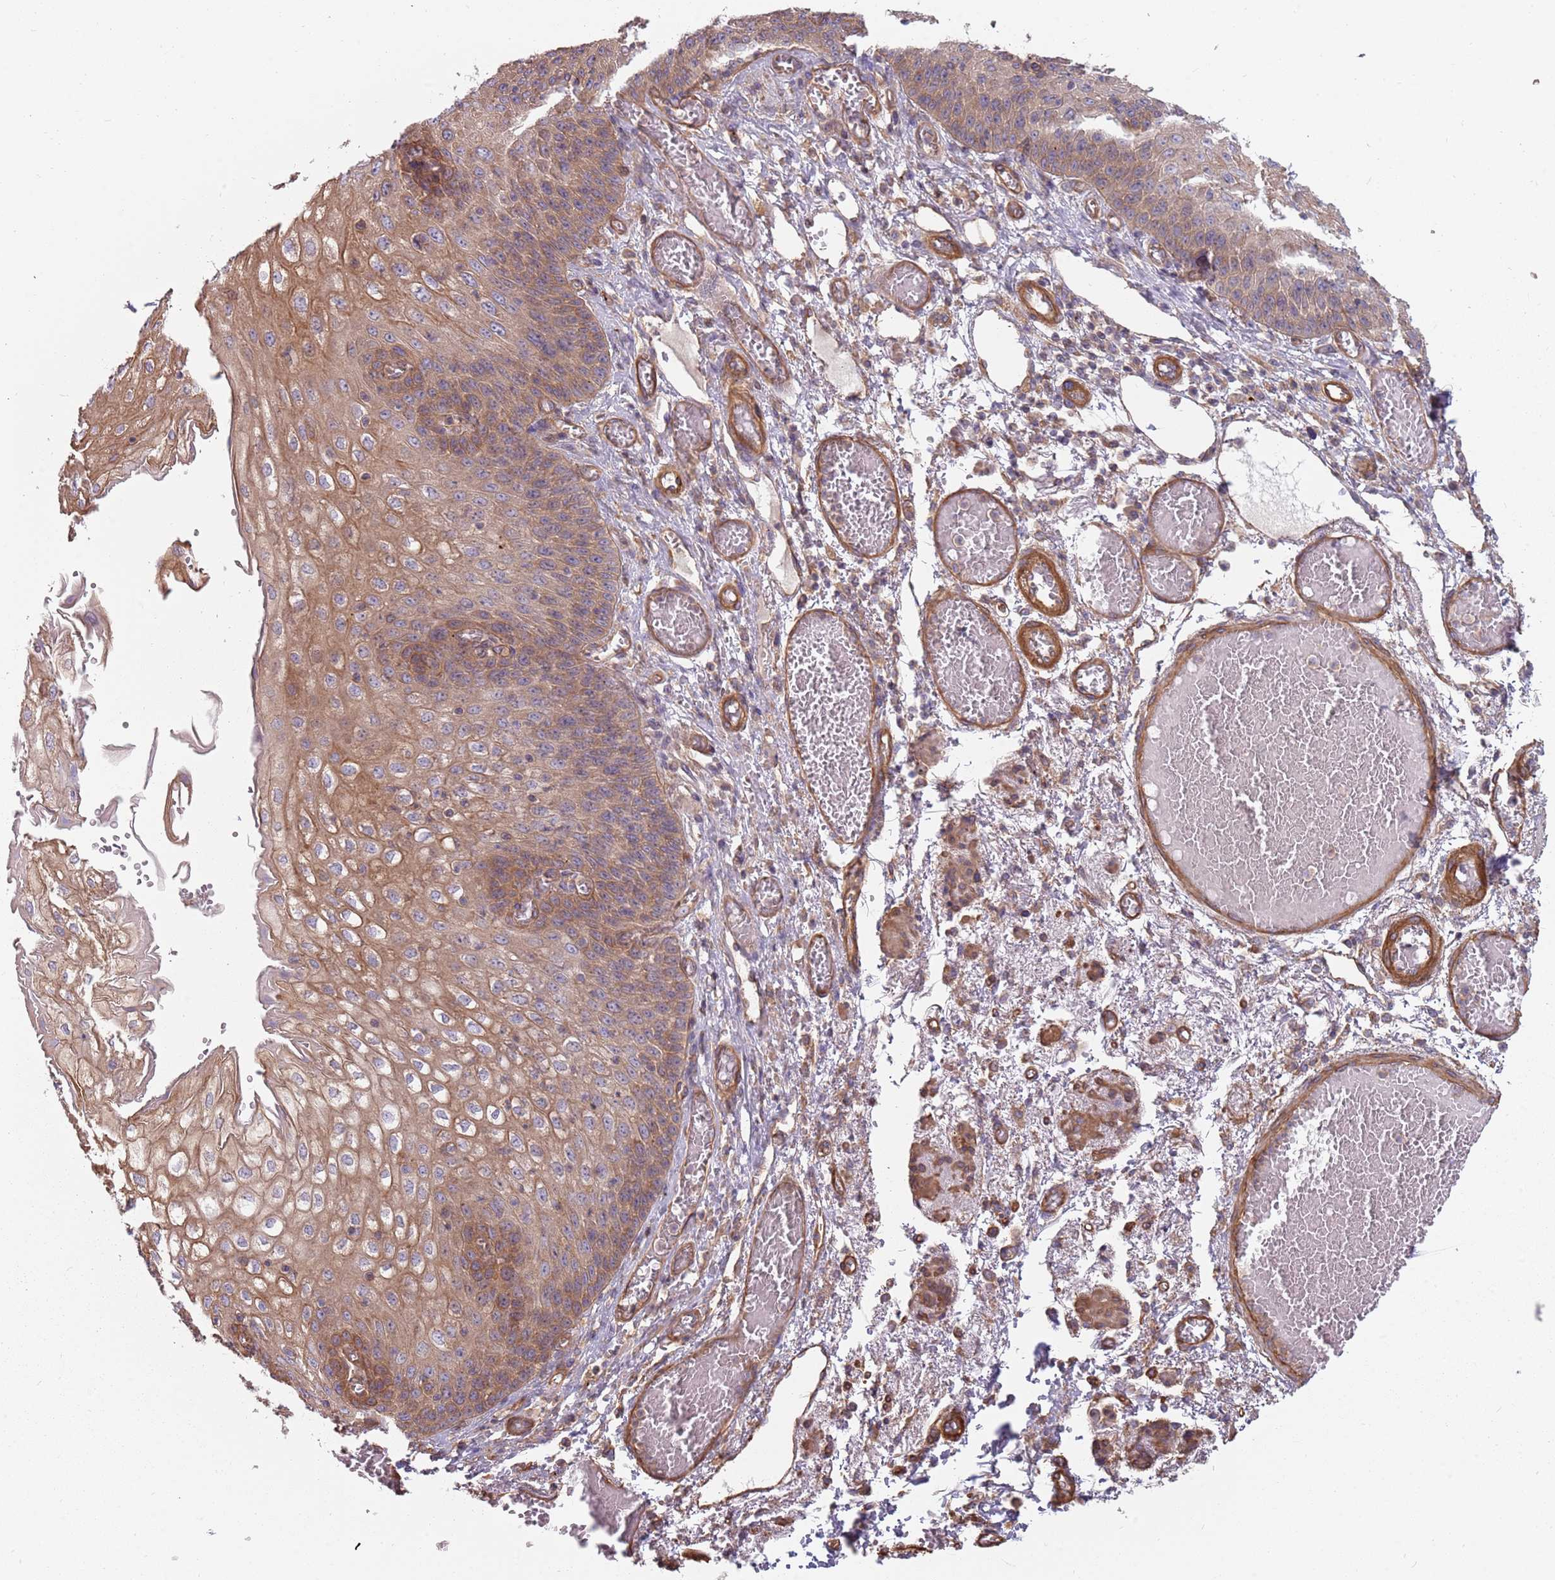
{"staining": {"intensity": "moderate", "quantity": ">75%", "location": "cytoplasmic/membranous"}, "tissue": "esophagus", "cell_type": "Squamous epithelial cells", "image_type": "normal", "snomed": [{"axis": "morphology", "description": "Normal tissue, NOS"}, {"axis": "topography", "description": "Esophagus"}], "caption": "Immunohistochemistry histopathology image of unremarkable esophagus stained for a protein (brown), which demonstrates medium levels of moderate cytoplasmic/membranous expression in approximately >75% of squamous epithelial cells.", "gene": "SPDL1", "patient": {"sex": "male", "age": 81}}